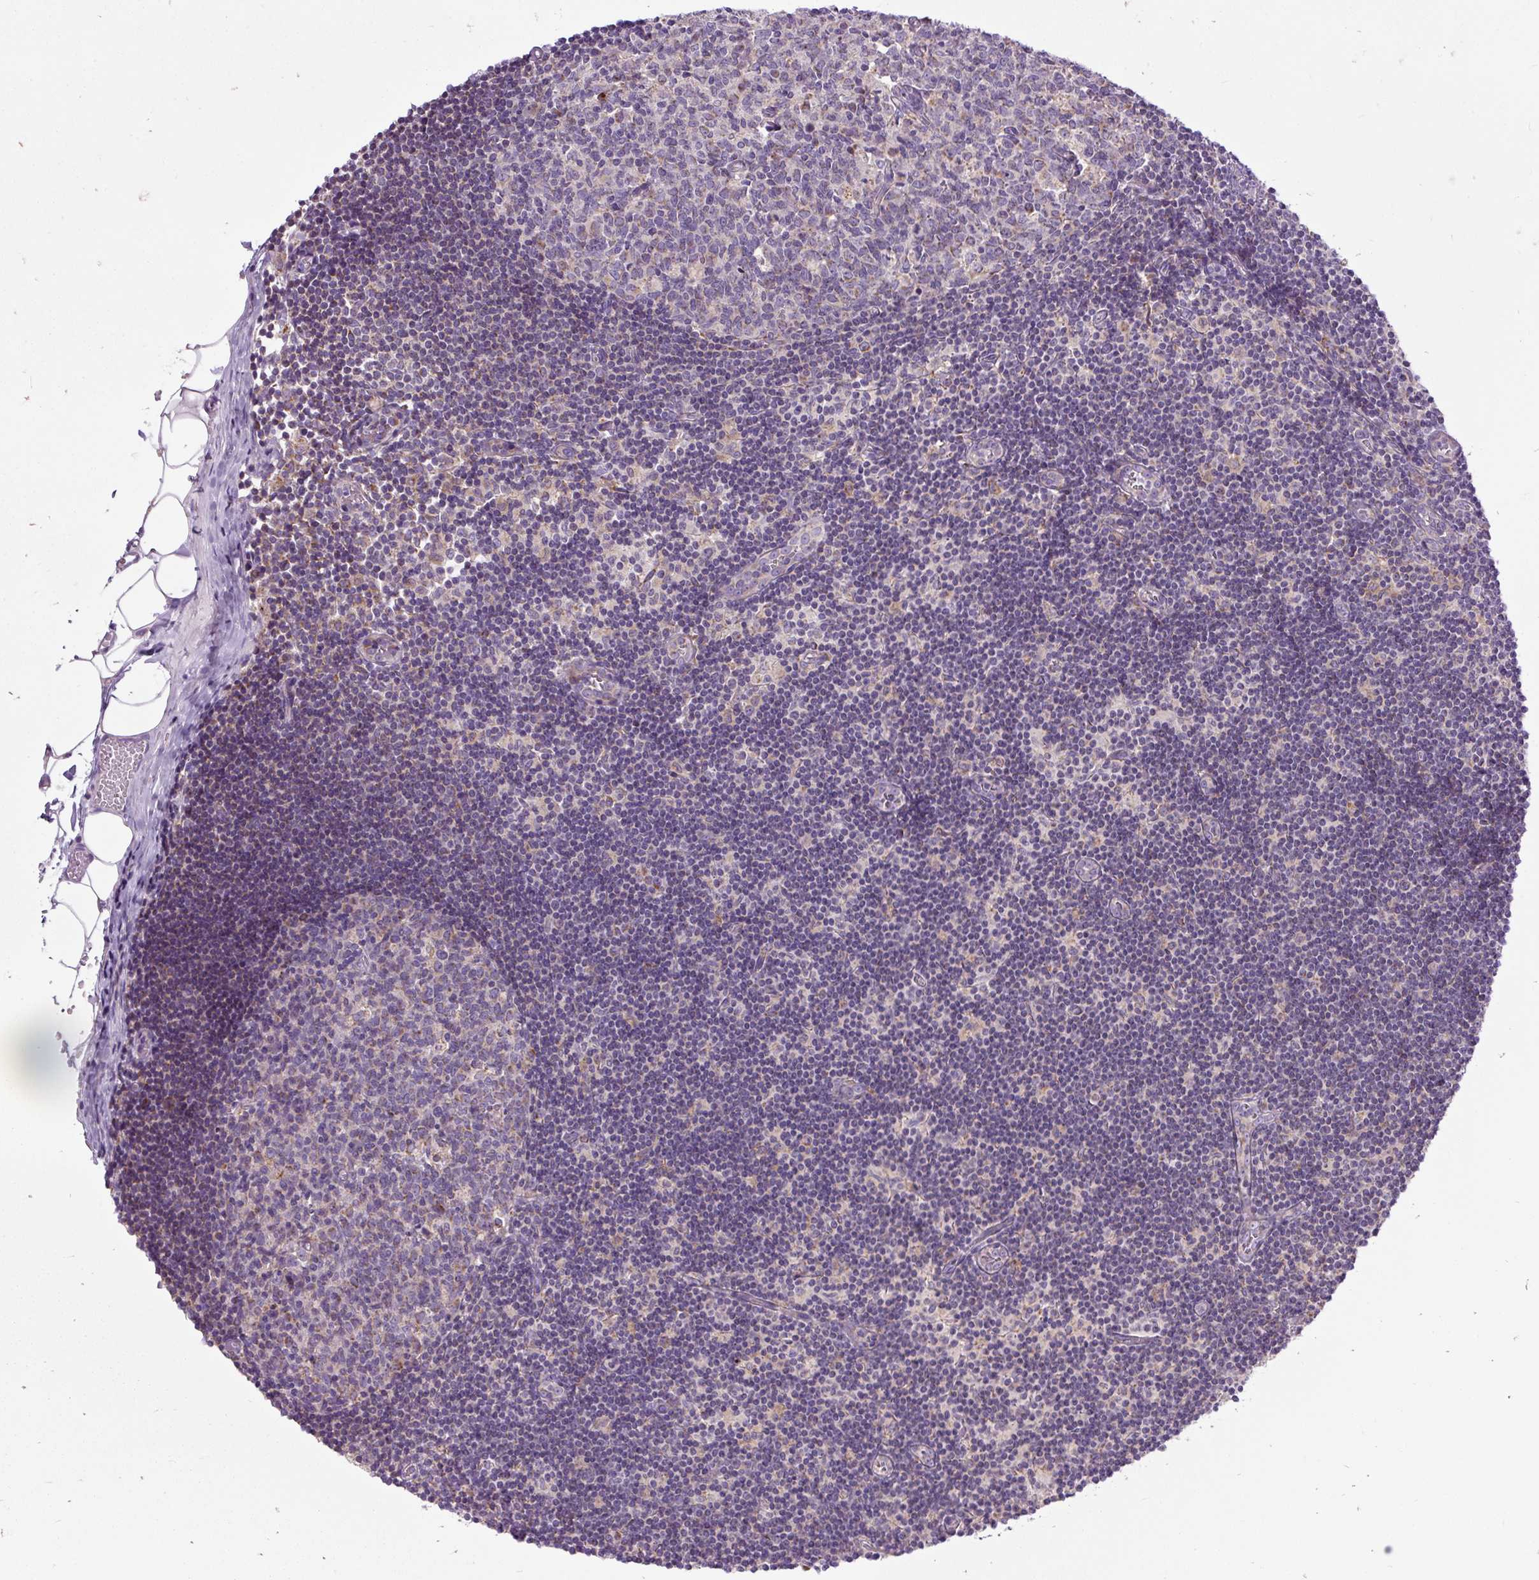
{"staining": {"intensity": "weak", "quantity": "<25%", "location": "cytoplasmic/membranous"}, "tissue": "lymph node", "cell_type": "Germinal center cells", "image_type": "normal", "snomed": [{"axis": "morphology", "description": "Normal tissue, NOS"}, {"axis": "topography", "description": "Lymph node"}], "caption": "The IHC image has no significant positivity in germinal center cells of lymph node. The staining is performed using DAB brown chromogen with nuclei counter-stained in using hematoxylin.", "gene": "TM2D3", "patient": {"sex": "female", "age": 31}}